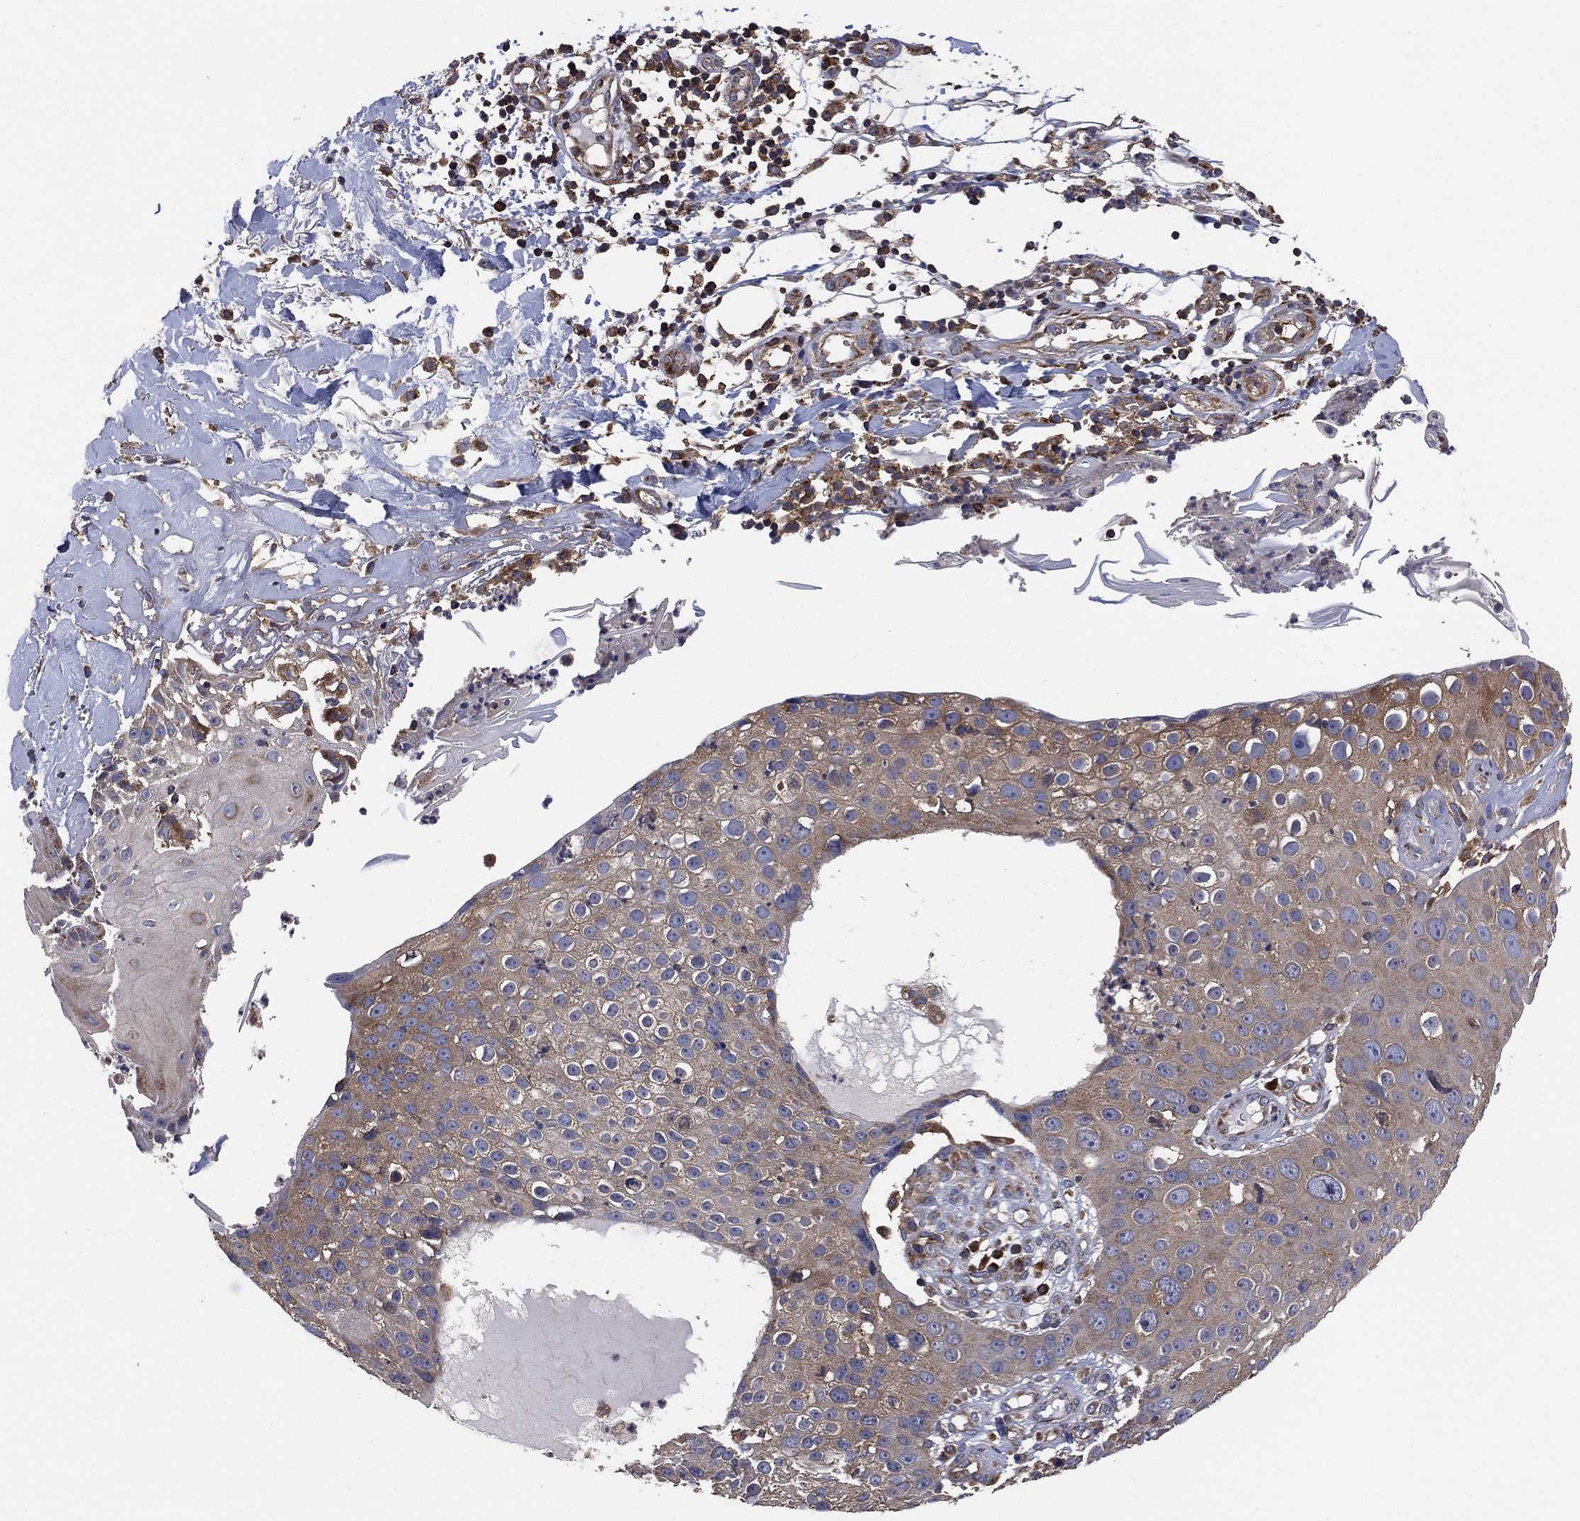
{"staining": {"intensity": "weak", "quantity": "25%-75%", "location": "cytoplasmic/membranous"}, "tissue": "skin cancer", "cell_type": "Tumor cells", "image_type": "cancer", "snomed": [{"axis": "morphology", "description": "Squamous cell carcinoma, NOS"}, {"axis": "topography", "description": "Skin"}], "caption": "Protein staining demonstrates weak cytoplasmic/membranous expression in about 25%-75% of tumor cells in skin squamous cell carcinoma.", "gene": "LIMD1", "patient": {"sex": "male", "age": 71}}